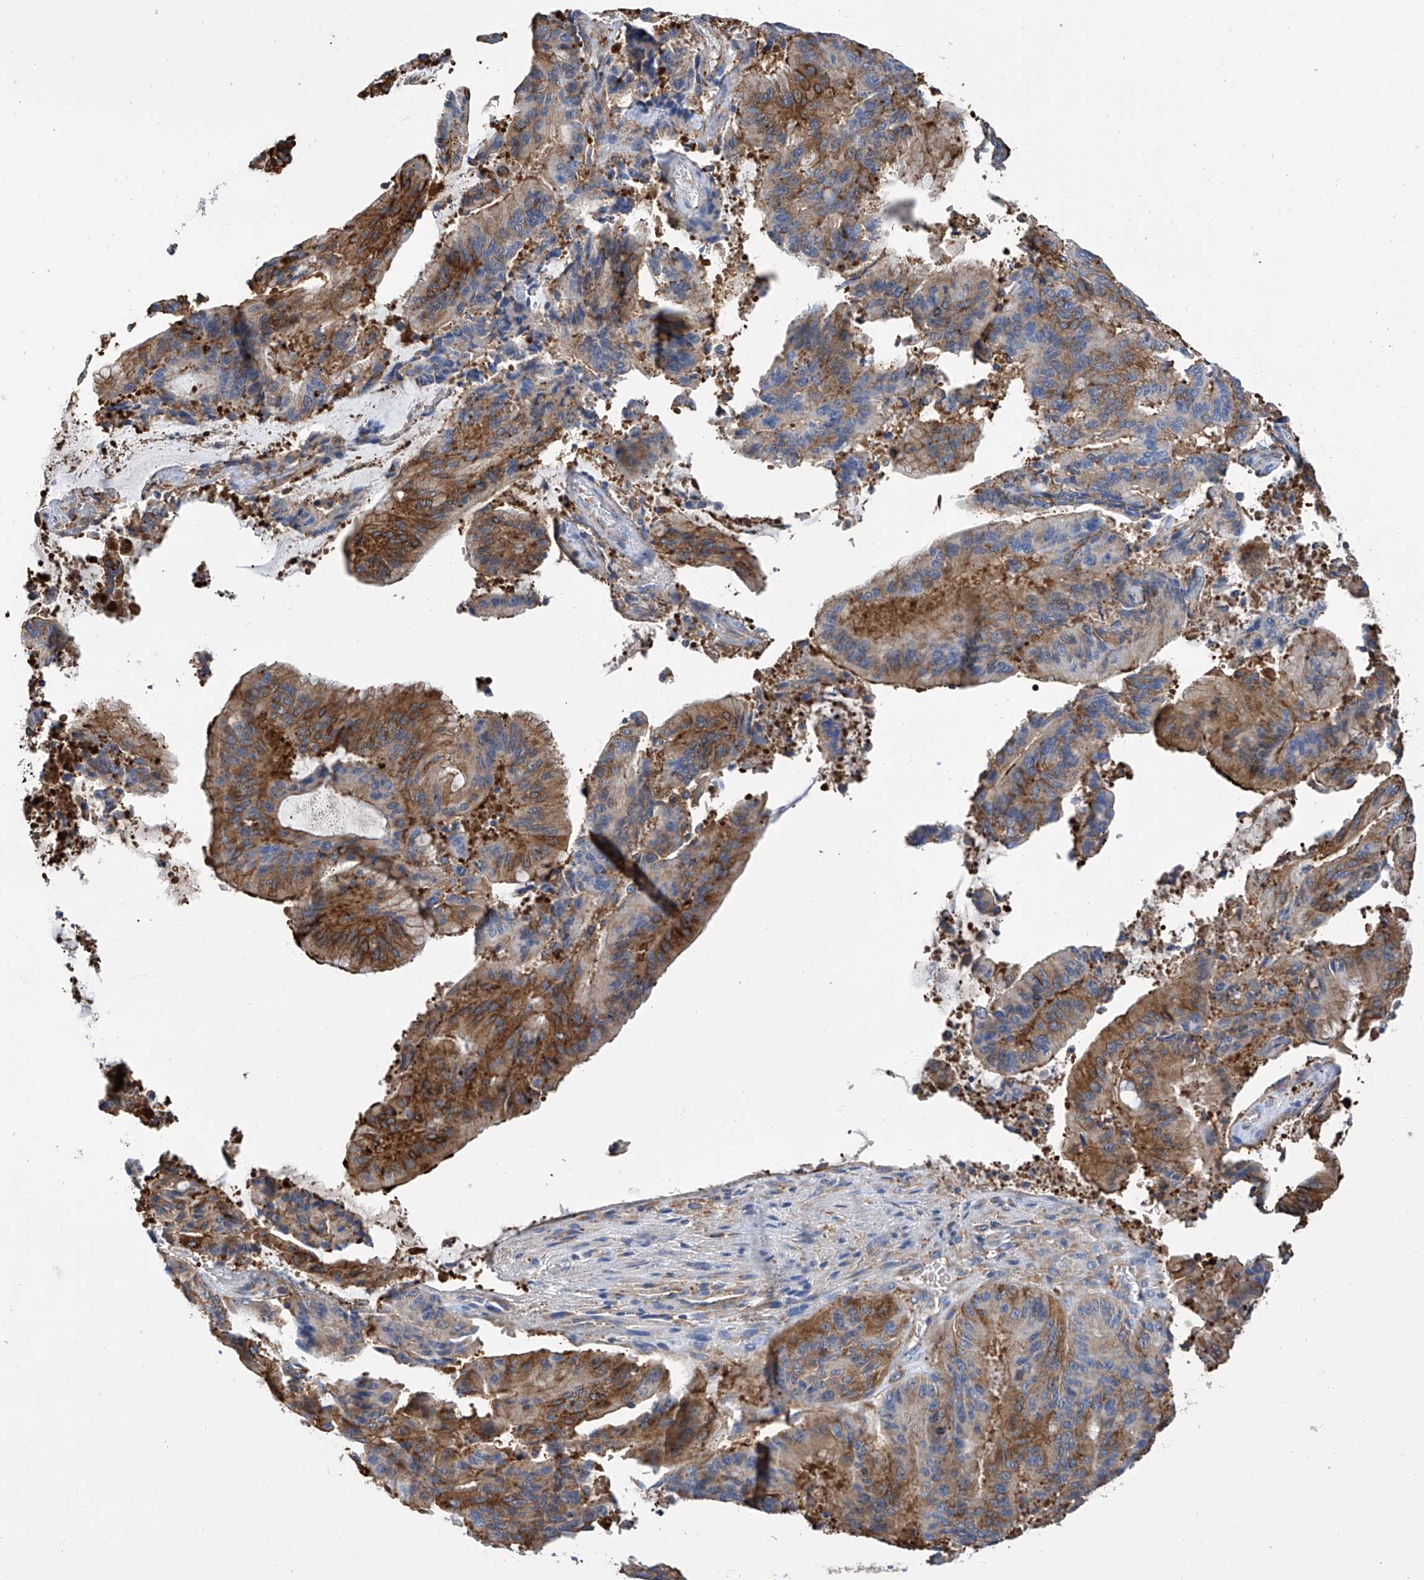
{"staining": {"intensity": "moderate", "quantity": ">75%", "location": "cytoplasmic/membranous"}, "tissue": "liver cancer", "cell_type": "Tumor cells", "image_type": "cancer", "snomed": [{"axis": "morphology", "description": "Normal tissue, NOS"}, {"axis": "morphology", "description": "Cholangiocarcinoma"}, {"axis": "topography", "description": "Liver"}, {"axis": "topography", "description": "Peripheral nerve tissue"}], "caption": "The immunohistochemical stain labels moderate cytoplasmic/membranous positivity in tumor cells of liver cancer (cholangiocarcinoma) tissue.", "gene": "GPT", "patient": {"sex": "female", "age": 73}}